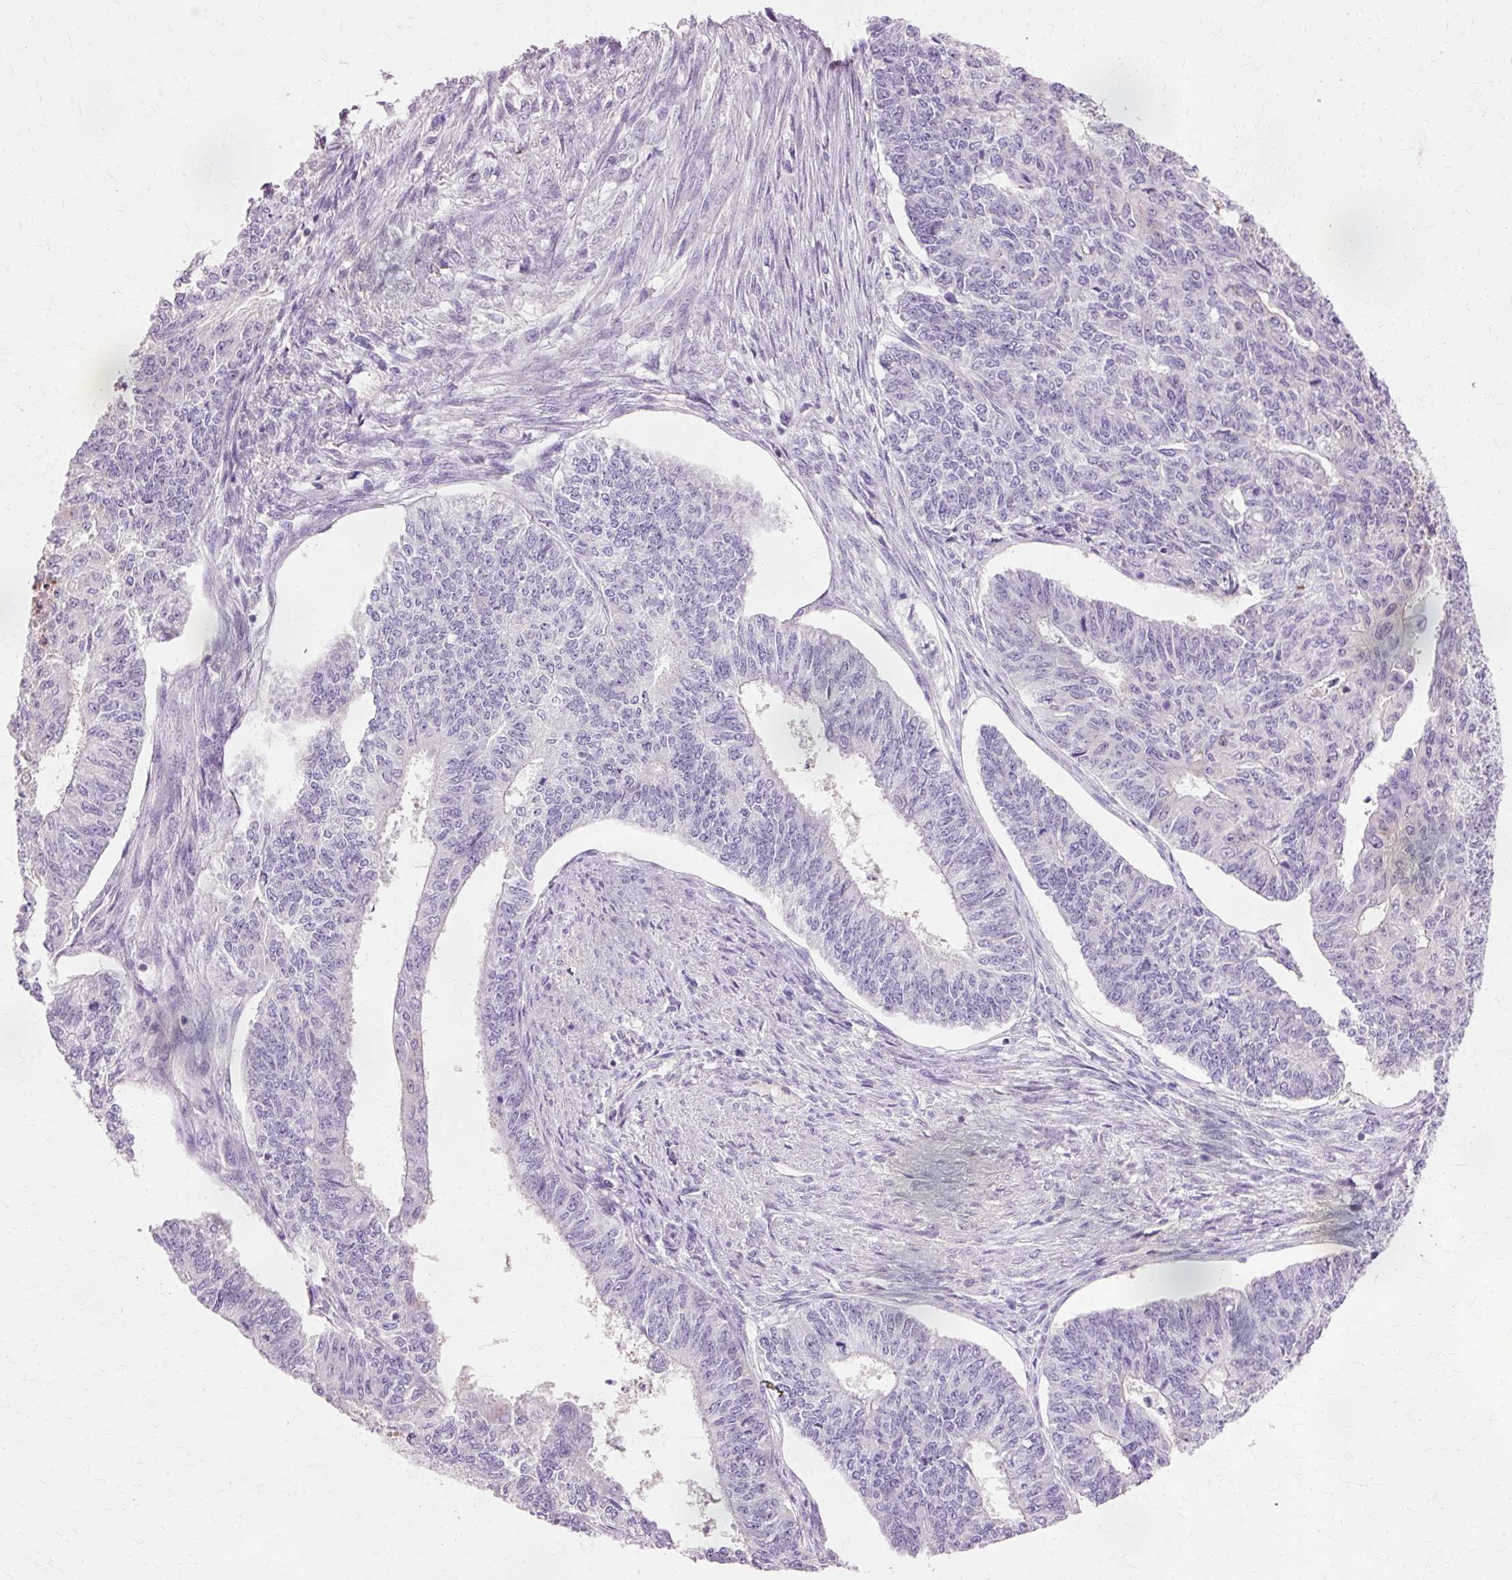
{"staining": {"intensity": "negative", "quantity": "none", "location": "none"}, "tissue": "endometrial cancer", "cell_type": "Tumor cells", "image_type": "cancer", "snomed": [{"axis": "morphology", "description": "Adenocarcinoma, NOS"}, {"axis": "topography", "description": "Endometrium"}], "caption": "DAB (3,3'-diaminobenzidine) immunohistochemical staining of adenocarcinoma (endometrial) displays no significant positivity in tumor cells.", "gene": "VN1R2", "patient": {"sex": "female", "age": 32}}